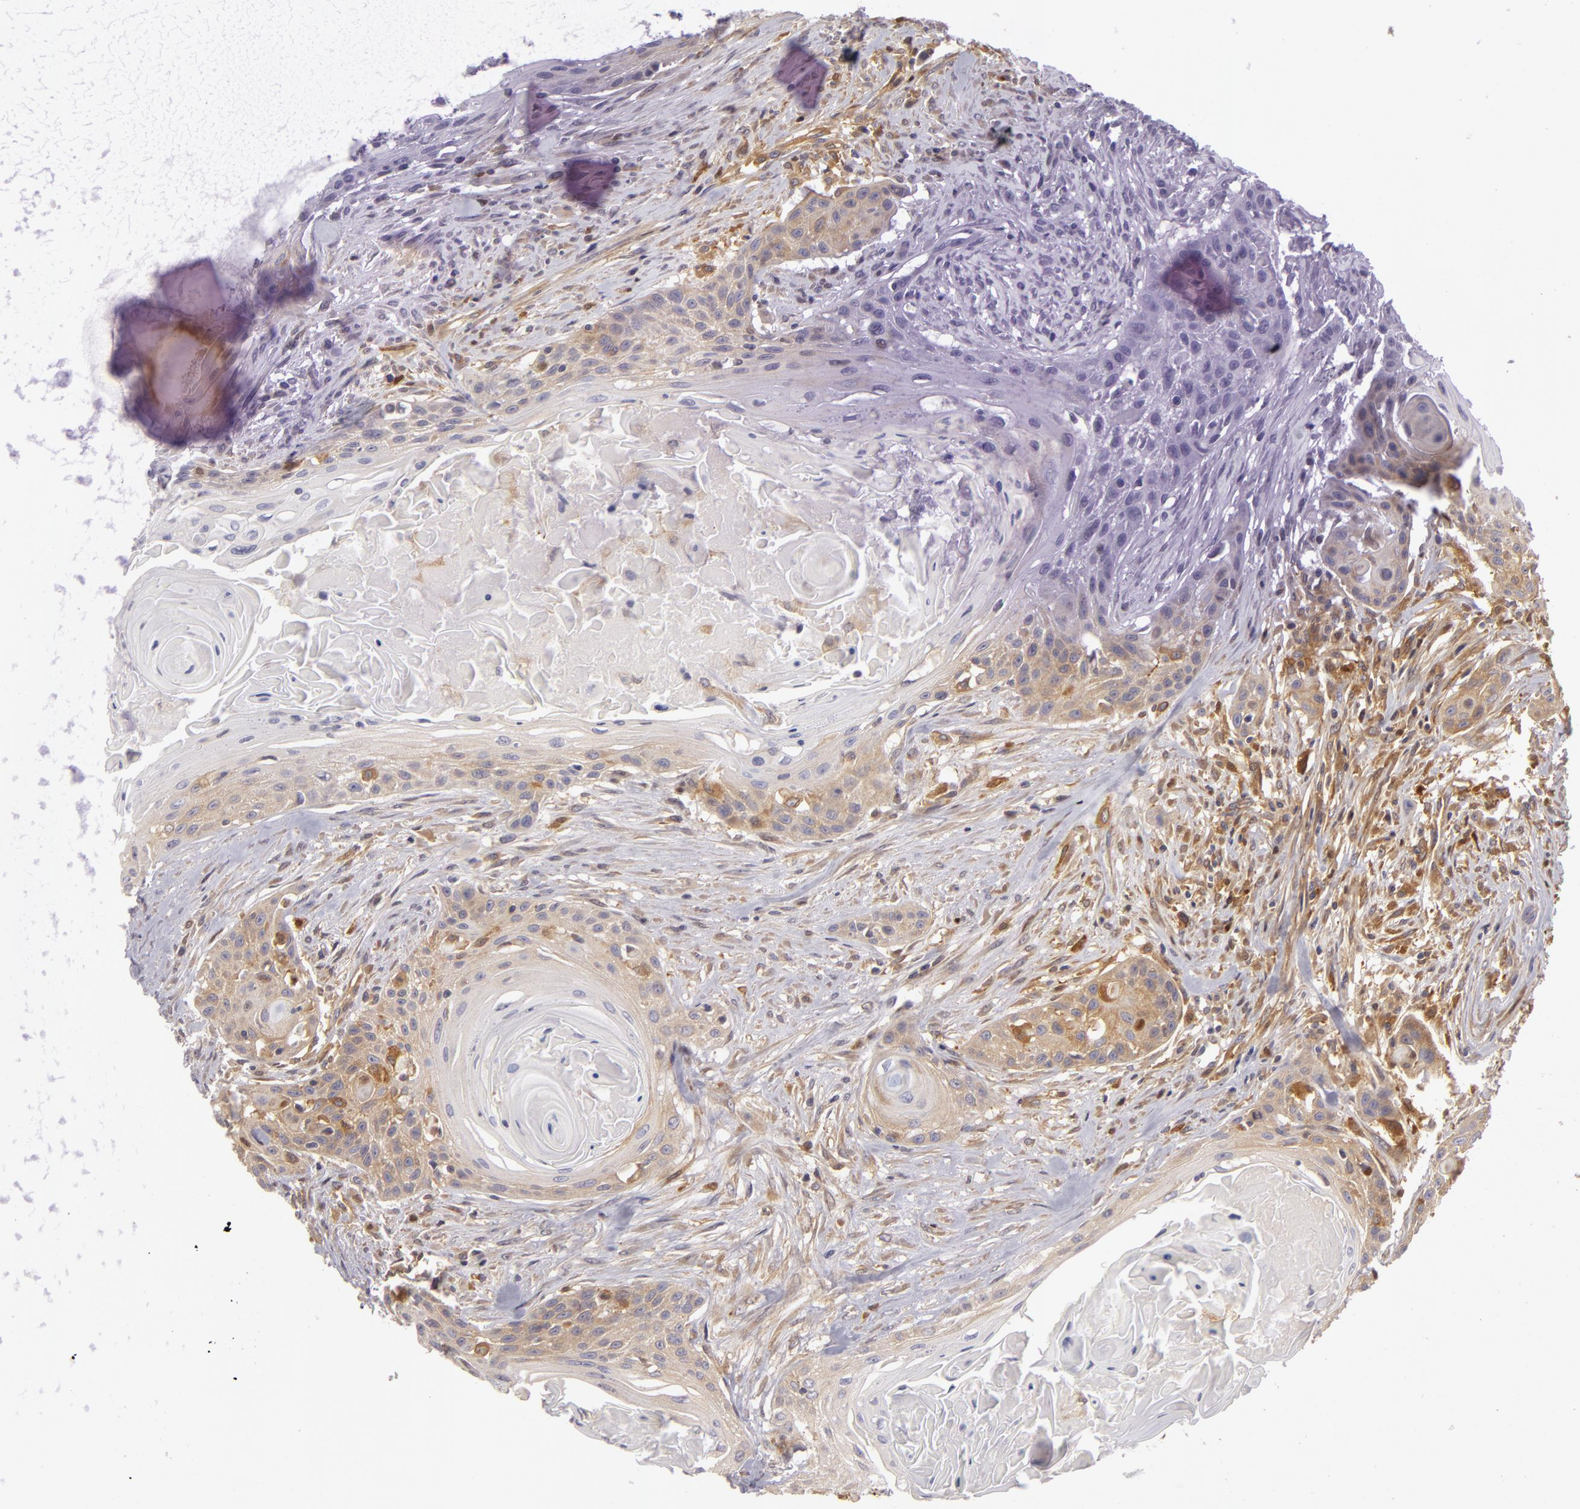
{"staining": {"intensity": "weak", "quantity": "<25%", "location": "cytoplasmic/membranous"}, "tissue": "head and neck cancer", "cell_type": "Tumor cells", "image_type": "cancer", "snomed": [{"axis": "morphology", "description": "Squamous cell carcinoma, NOS"}, {"axis": "morphology", "description": "Squamous cell carcinoma, metastatic, NOS"}, {"axis": "topography", "description": "Lymph node"}, {"axis": "topography", "description": "Salivary gland"}, {"axis": "topography", "description": "Head-Neck"}], "caption": "IHC of head and neck squamous cell carcinoma exhibits no positivity in tumor cells. The staining was performed using DAB (3,3'-diaminobenzidine) to visualize the protein expression in brown, while the nuclei were stained in blue with hematoxylin (Magnification: 20x).", "gene": "ZNF229", "patient": {"sex": "female", "age": 74}}